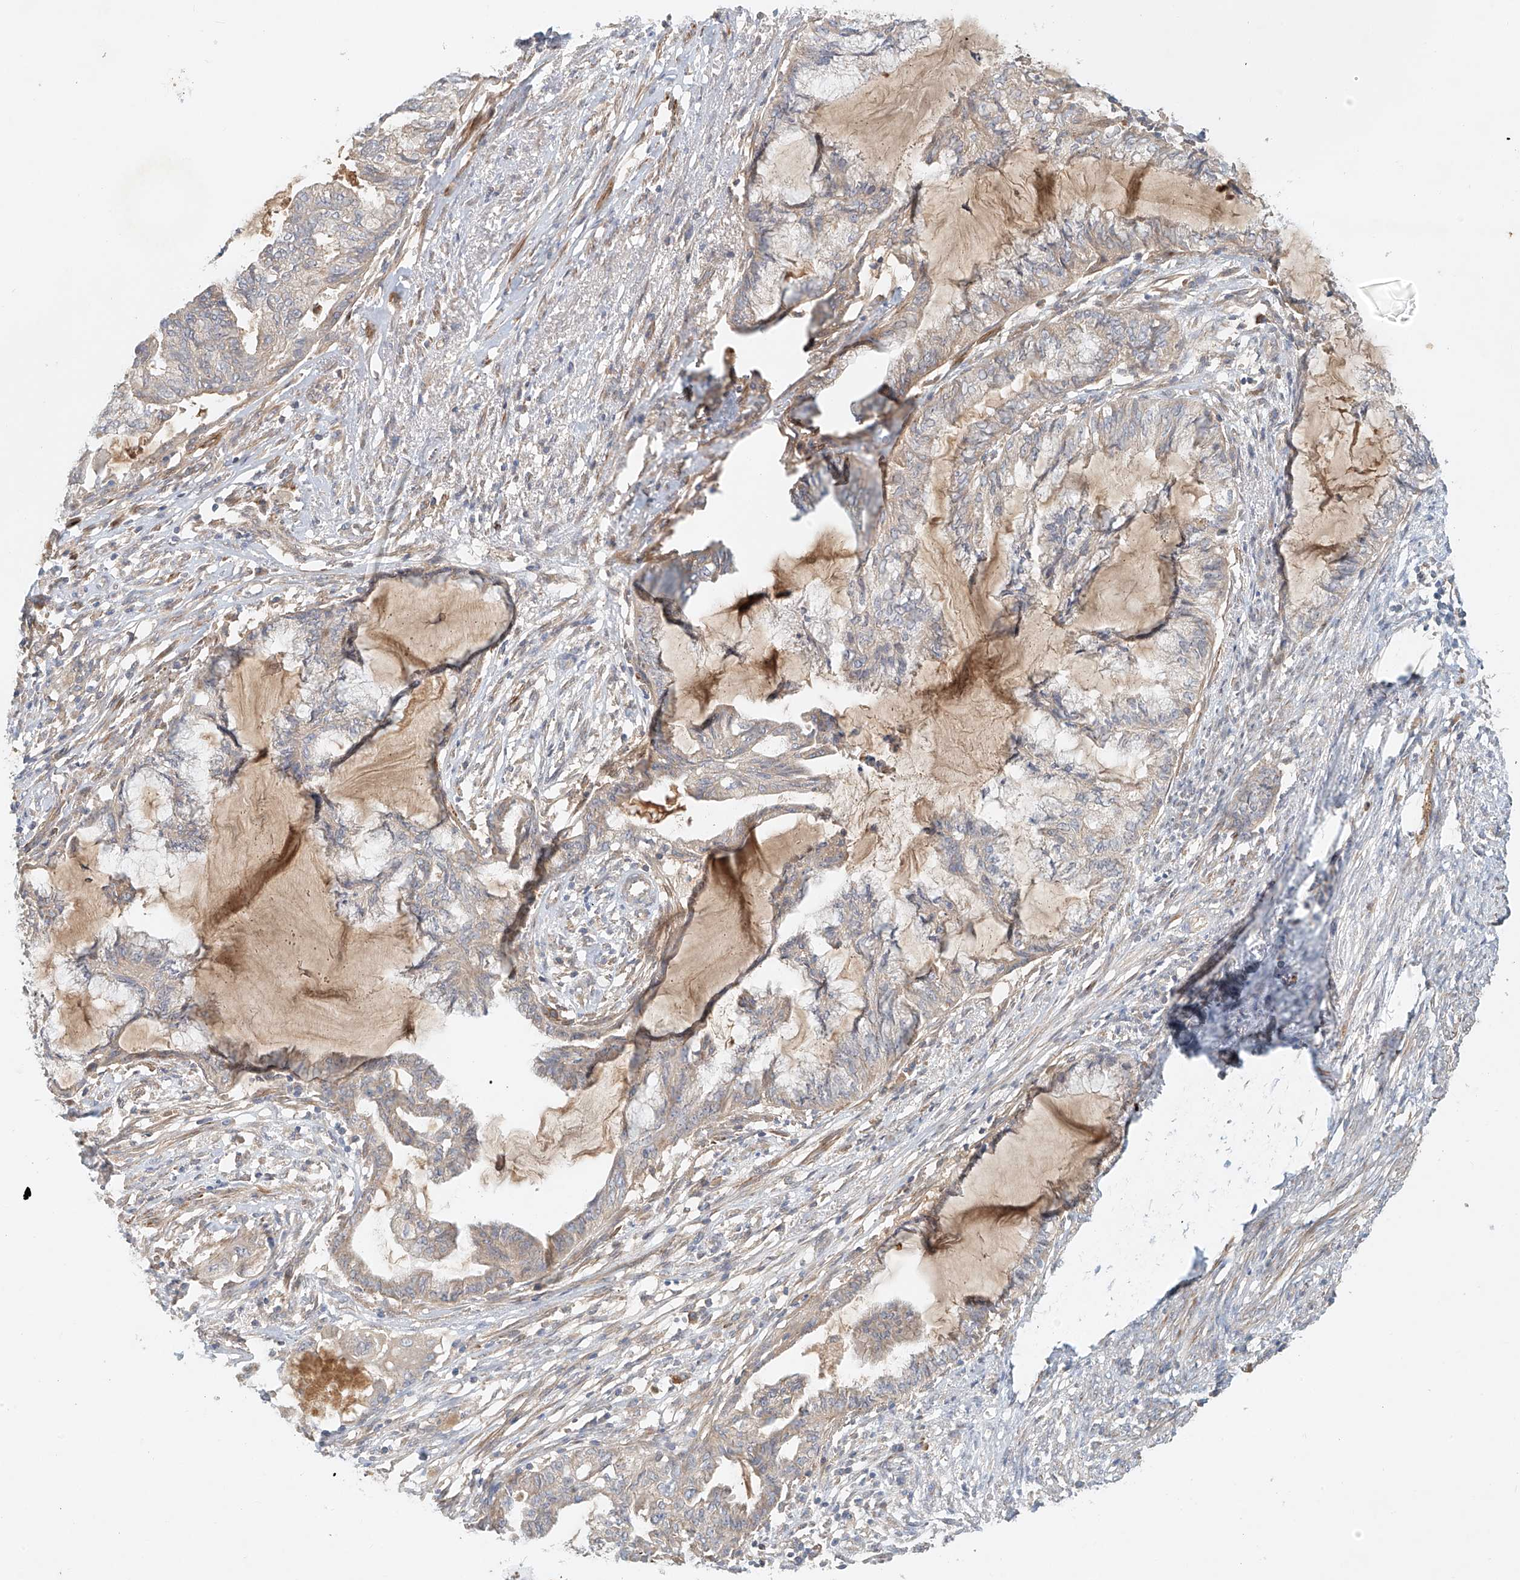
{"staining": {"intensity": "weak", "quantity": "<25%", "location": "cytoplasmic/membranous"}, "tissue": "endometrial cancer", "cell_type": "Tumor cells", "image_type": "cancer", "snomed": [{"axis": "morphology", "description": "Adenocarcinoma, NOS"}, {"axis": "topography", "description": "Endometrium"}], "caption": "Immunohistochemistry image of endometrial cancer (adenocarcinoma) stained for a protein (brown), which reveals no staining in tumor cells. Brightfield microscopy of immunohistochemistry stained with DAB (brown) and hematoxylin (blue), captured at high magnification.", "gene": "LYRM9", "patient": {"sex": "female", "age": 86}}